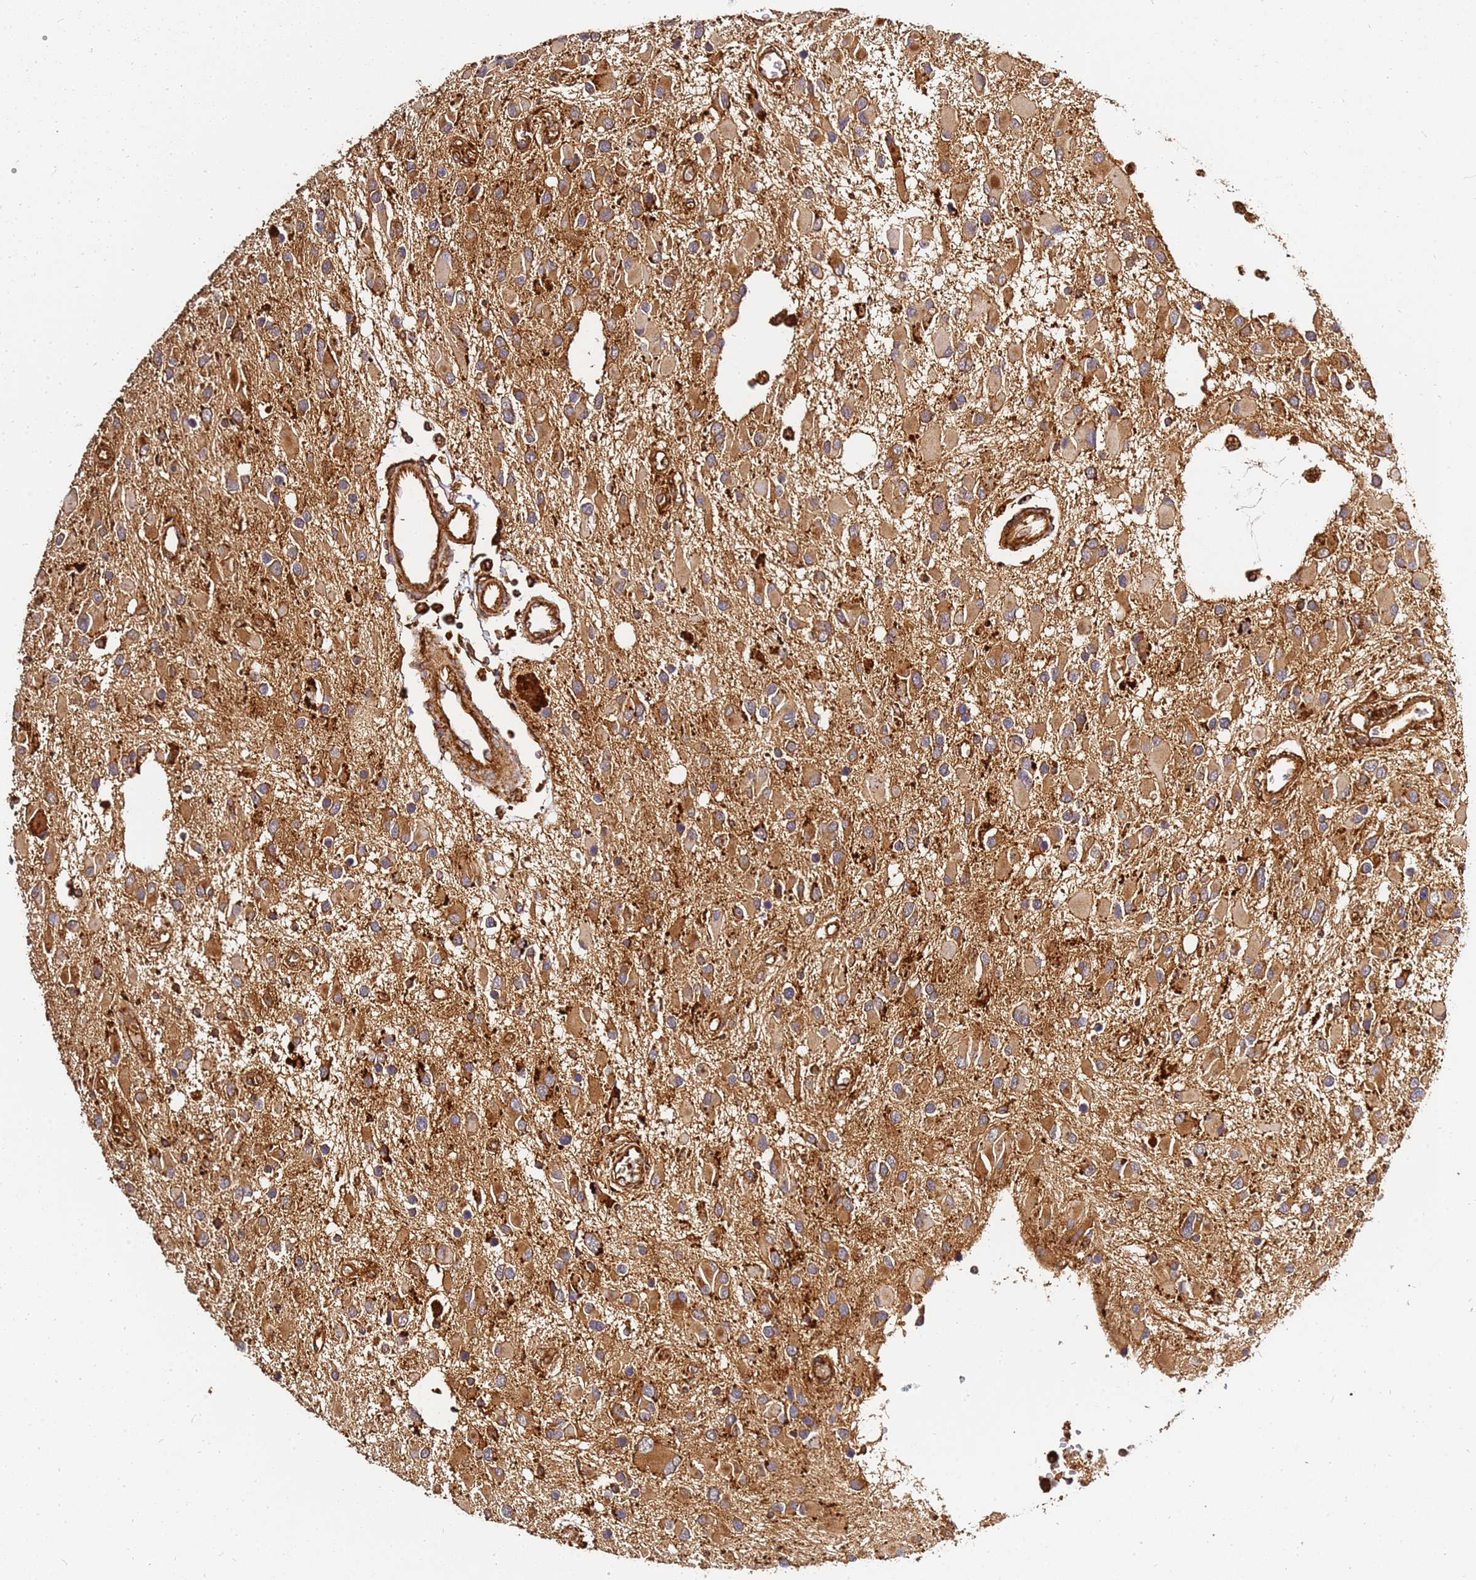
{"staining": {"intensity": "moderate", "quantity": ">75%", "location": "cytoplasmic/membranous"}, "tissue": "glioma", "cell_type": "Tumor cells", "image_type": "cancer", "snomed": [{"axis": "morphology", "description": "Glioma, malignant, High grade"}, {"axis": "topography", "description": "Brain"}], "caption": "This image reveals immunohistochemistry staining of glioma, with medium moderate cytoplasmic/membranous expression in about >75% of tumor cells.", "gene": "DVL3", "patient": {"sex": "male", "age": 53}}